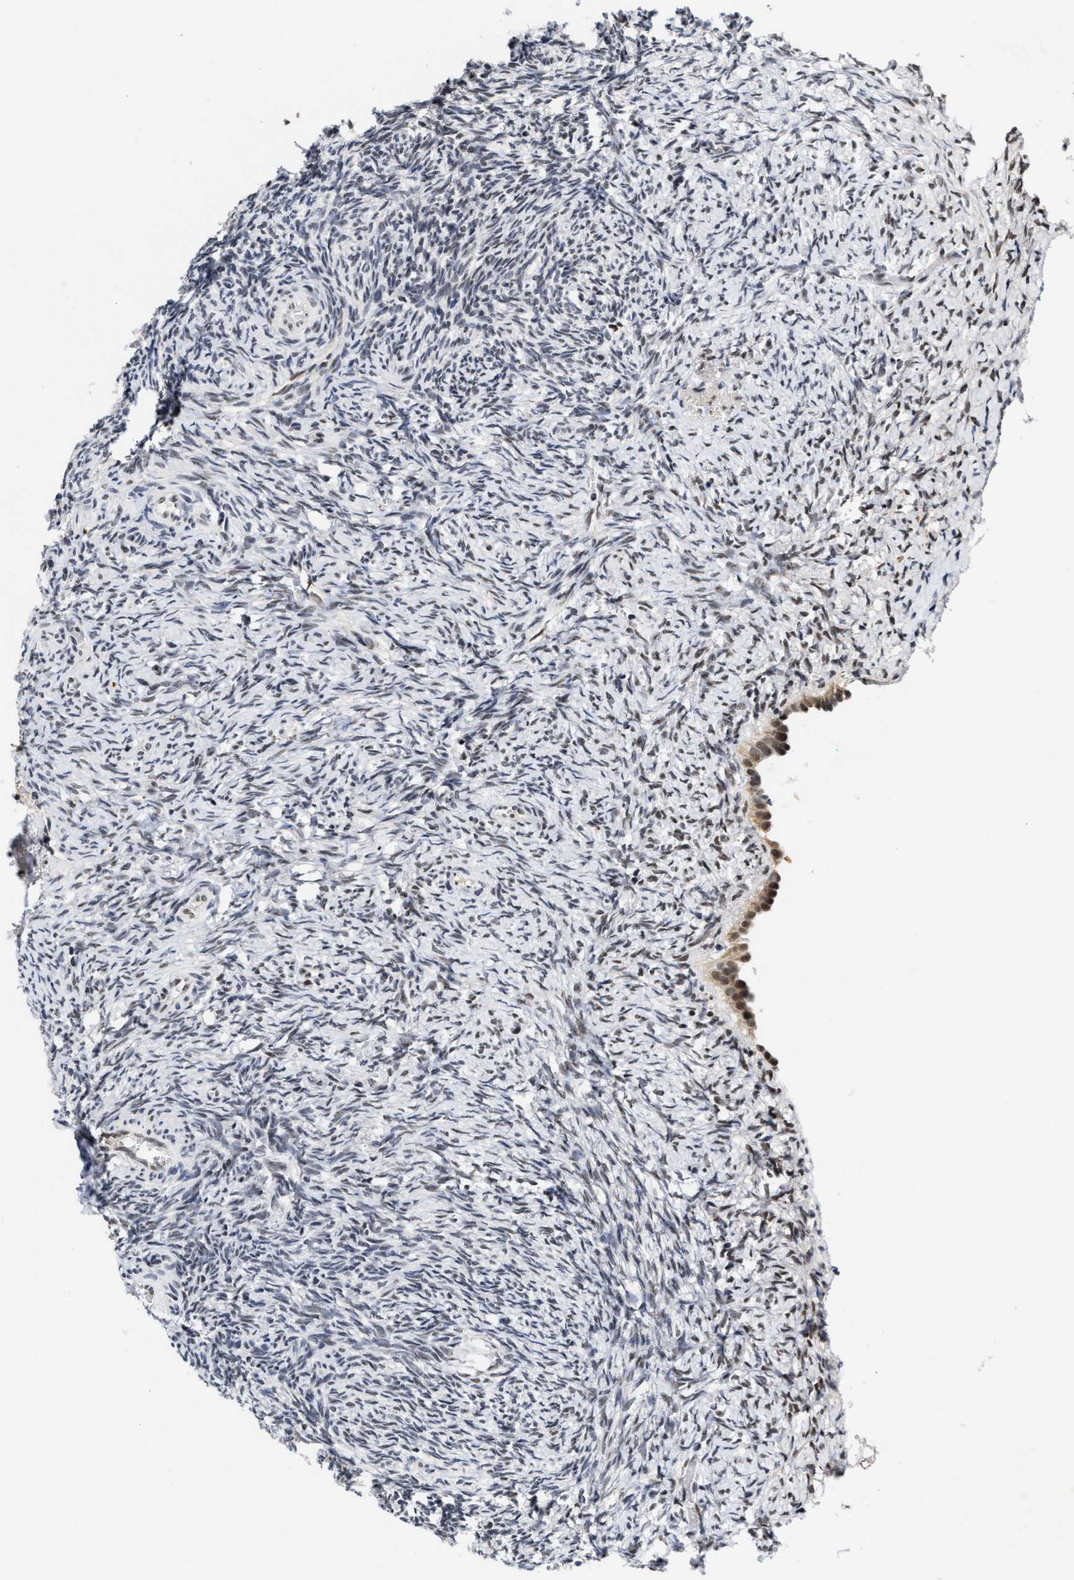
{"staining": {"intensity": "weak", "quantity": "<25%", "location": "nuclear"}, "tissue": "ovary", "cell_type": "Ovarian stroma cells", "image_type": "normal", "snomed": [{"axis": "morphology", "description": "Normal tissue, NOS"}, {"axis": "topography", "description": "Ovary"}], "caption": "Immunohistochemistry (IHC) histopathology image of unremarkable ovary: human ovary stained with DAB exhibits no significant protein expression in ovarian stroma cells. (DAB (3,3'-diaminobenzidine) immunohistochemistry (IHC) visualized using brightfield microscopy, high magnification).", "gene": "INIP", "patient": {"sex": "female", "age": 41}}